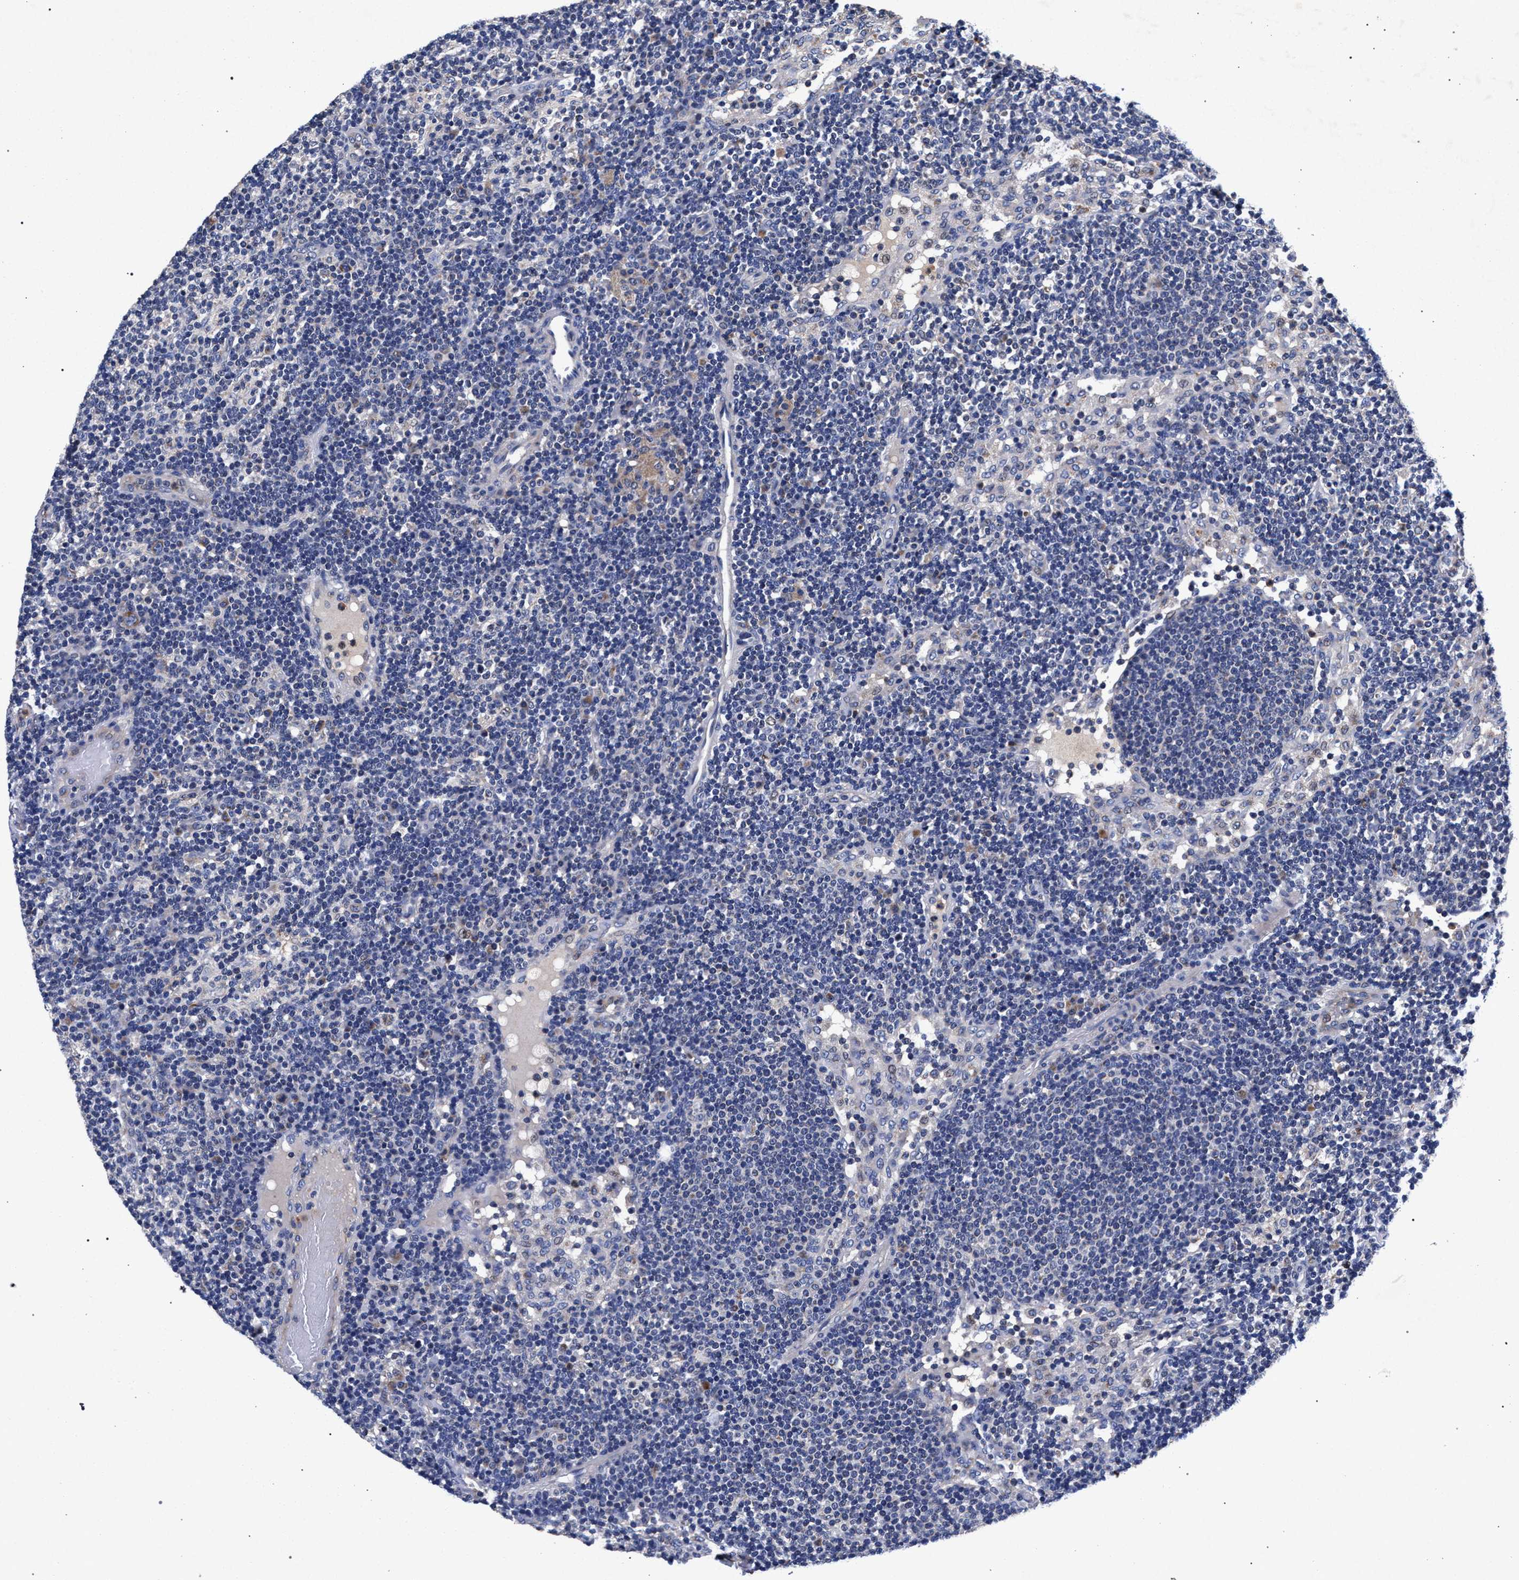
{"staining": {"intensity": "negative", "quantity": "none", "location": "none"}, "tissue": "lymph node", "cell_type": "Germinal center cells", "image_type": "normal", "snomed": [{"axis": "morphology", "description": "Normal tissue, NOS"}, {"axis": "morphology", "description": "Carcinoid, malignant, NOS"}, {"axis": "topography", "description": "Lymph node"}], "caption": "DAB (3,3'-diaminobenzidine) immunohistochemical staining of unremarkable human lymph node reveals no significant expression in germinal center cells.", "gene": "HSD17B14", "patient": {"sex": "male", "age": 47}}